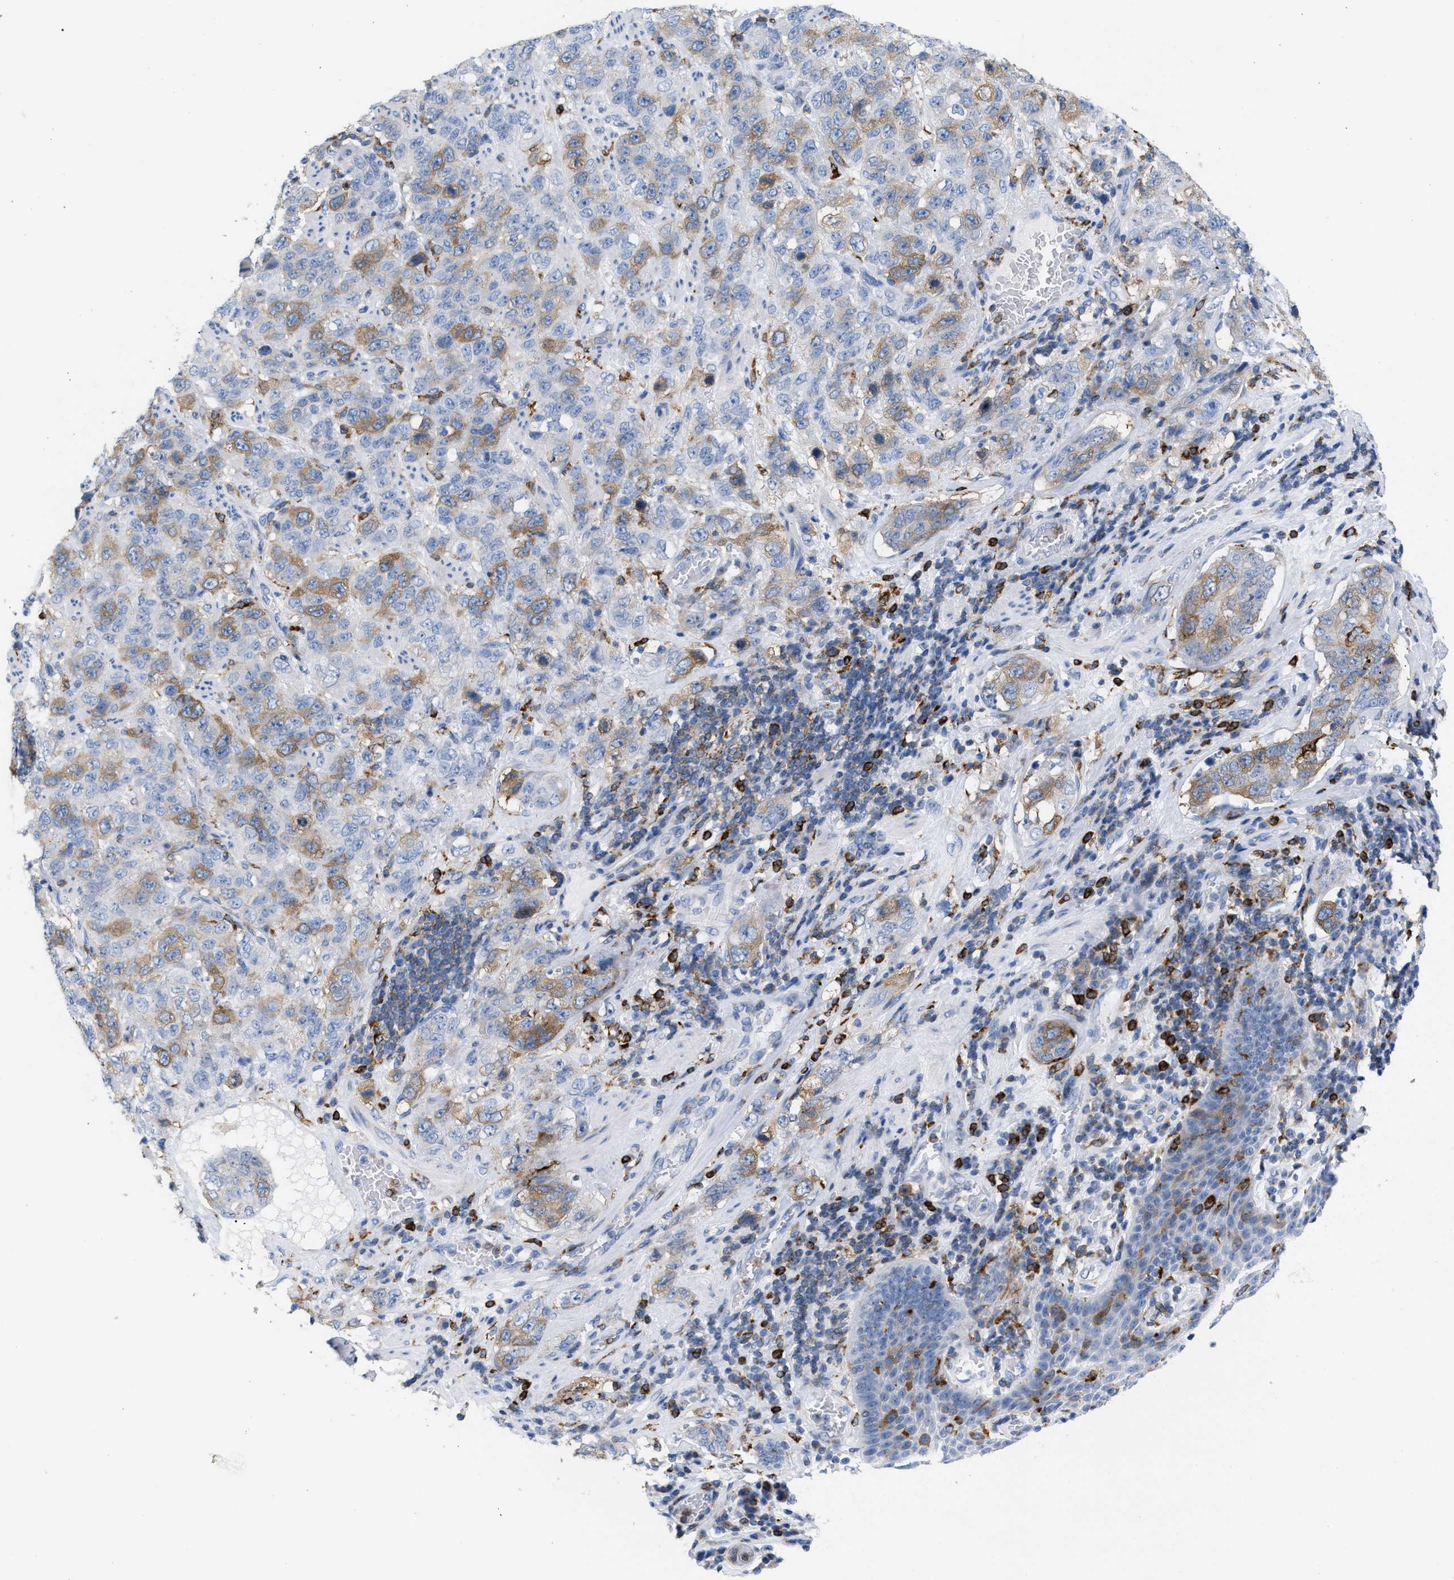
{"staining": {"intensity": "weak", "quantity": "25%-75%", "location": "cytoplasmic/membranous"}, "tissue": "stomach cancer", "cell_type": "Tumor cells", "image_type": "cancer", "snomed": [{"axis": "morphology", "description": "Adenocarcinoma, NOS"}, {"axis": "topography", "description": "Stomach"}], "caption": "Human stomach adenocarcinoma stained with a protein marker shows weak staining in tumor cells.", "gene": "TACC3", "patient": {"sex": "male", "age": 48}}